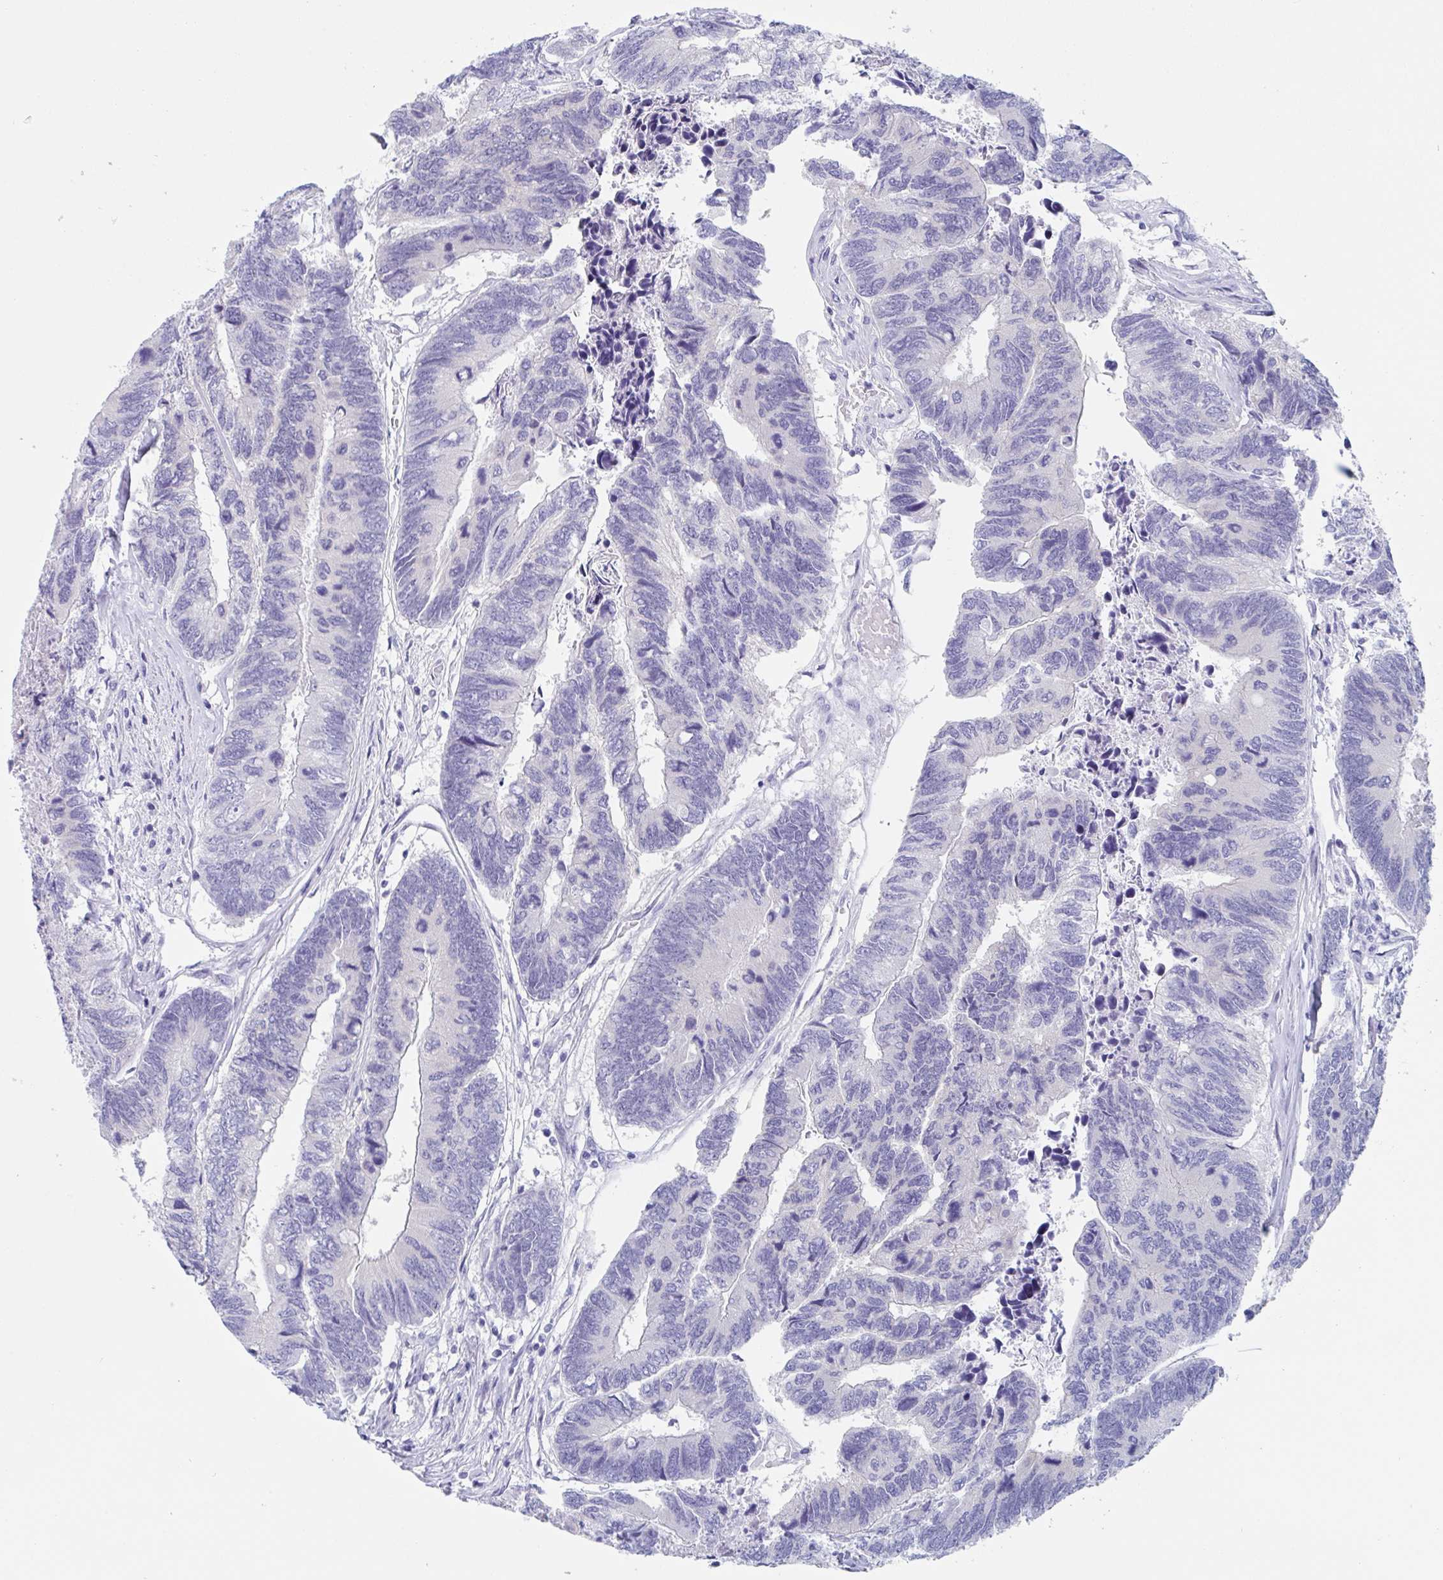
{"staining": {"intensity": "negative", "quantity": "none", "location": "none"}, "tissue": "colorectal cancer", "cell_type": "Tumor cells", "image_type": "cancer", "snomed": [{"axis": "morphology", "description": "Adenocarcinoma, NOS"}, {"axis": "topography", "description": "Colon"}], "caption": "The image reveals no staining of tumor cells in colorectal cancer (adenocarcinoma).", "gene": "ZPBP", "patient": {"sex": "female", "age": 67}}